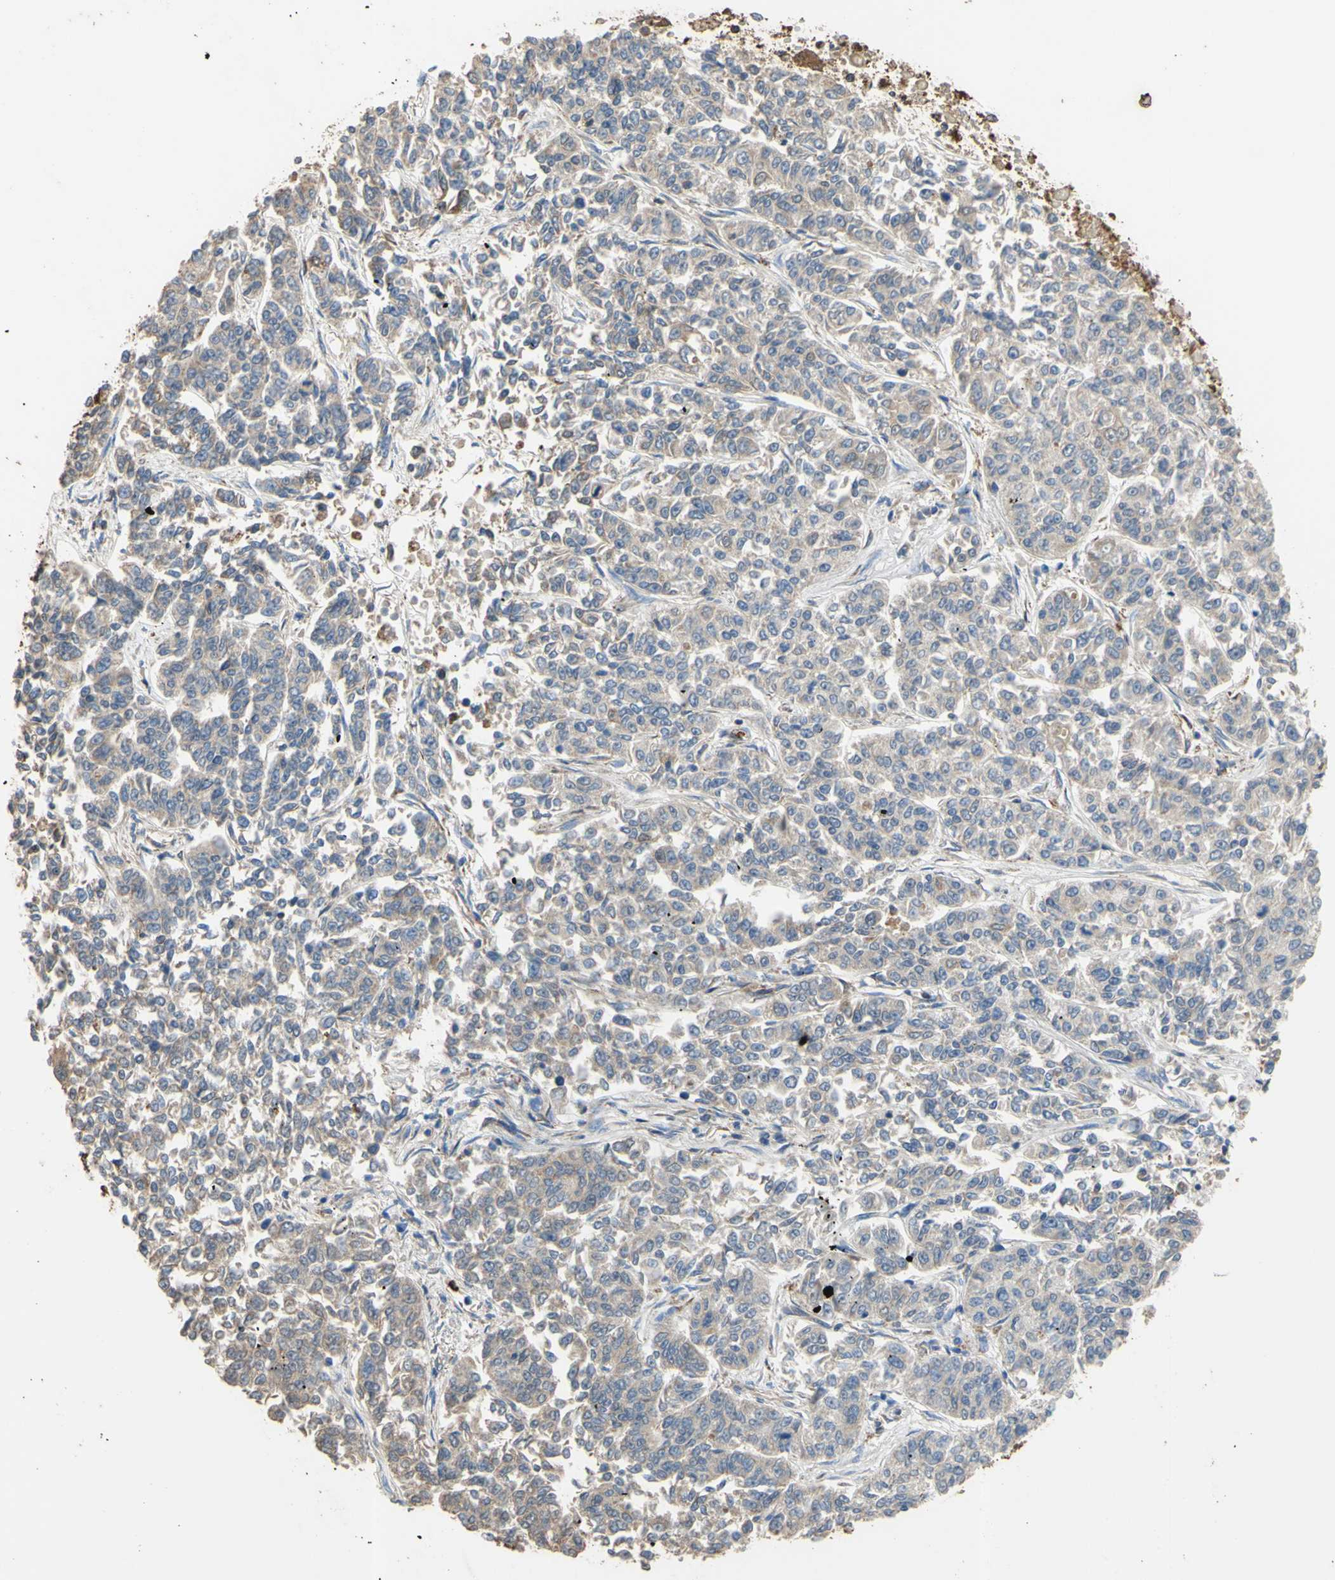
{"staining": {"intensity": "weak", "quantity": "<25%", "location": "cytoplasmic/membranous"}, "tissue": "lung cancer", "cell_type": "Tumor cells", "image_type": "cancer", "snomed": [{"axis": "morphology", "description": "Adenocarcinoma, NOS"}, {"axis": "topography", "description": "Lung"}], "caption": "Immunohistochemistry image of human adenocarcinoma (lung) stained for a protein (brown), which demonstrates no expression in tumor cells. The staining is performed using DAB brown chromogen with nuclei counter-stained in using hematoxylin.", "gene": "CTTN", "patient": {"sex": "male", "age": 84}}